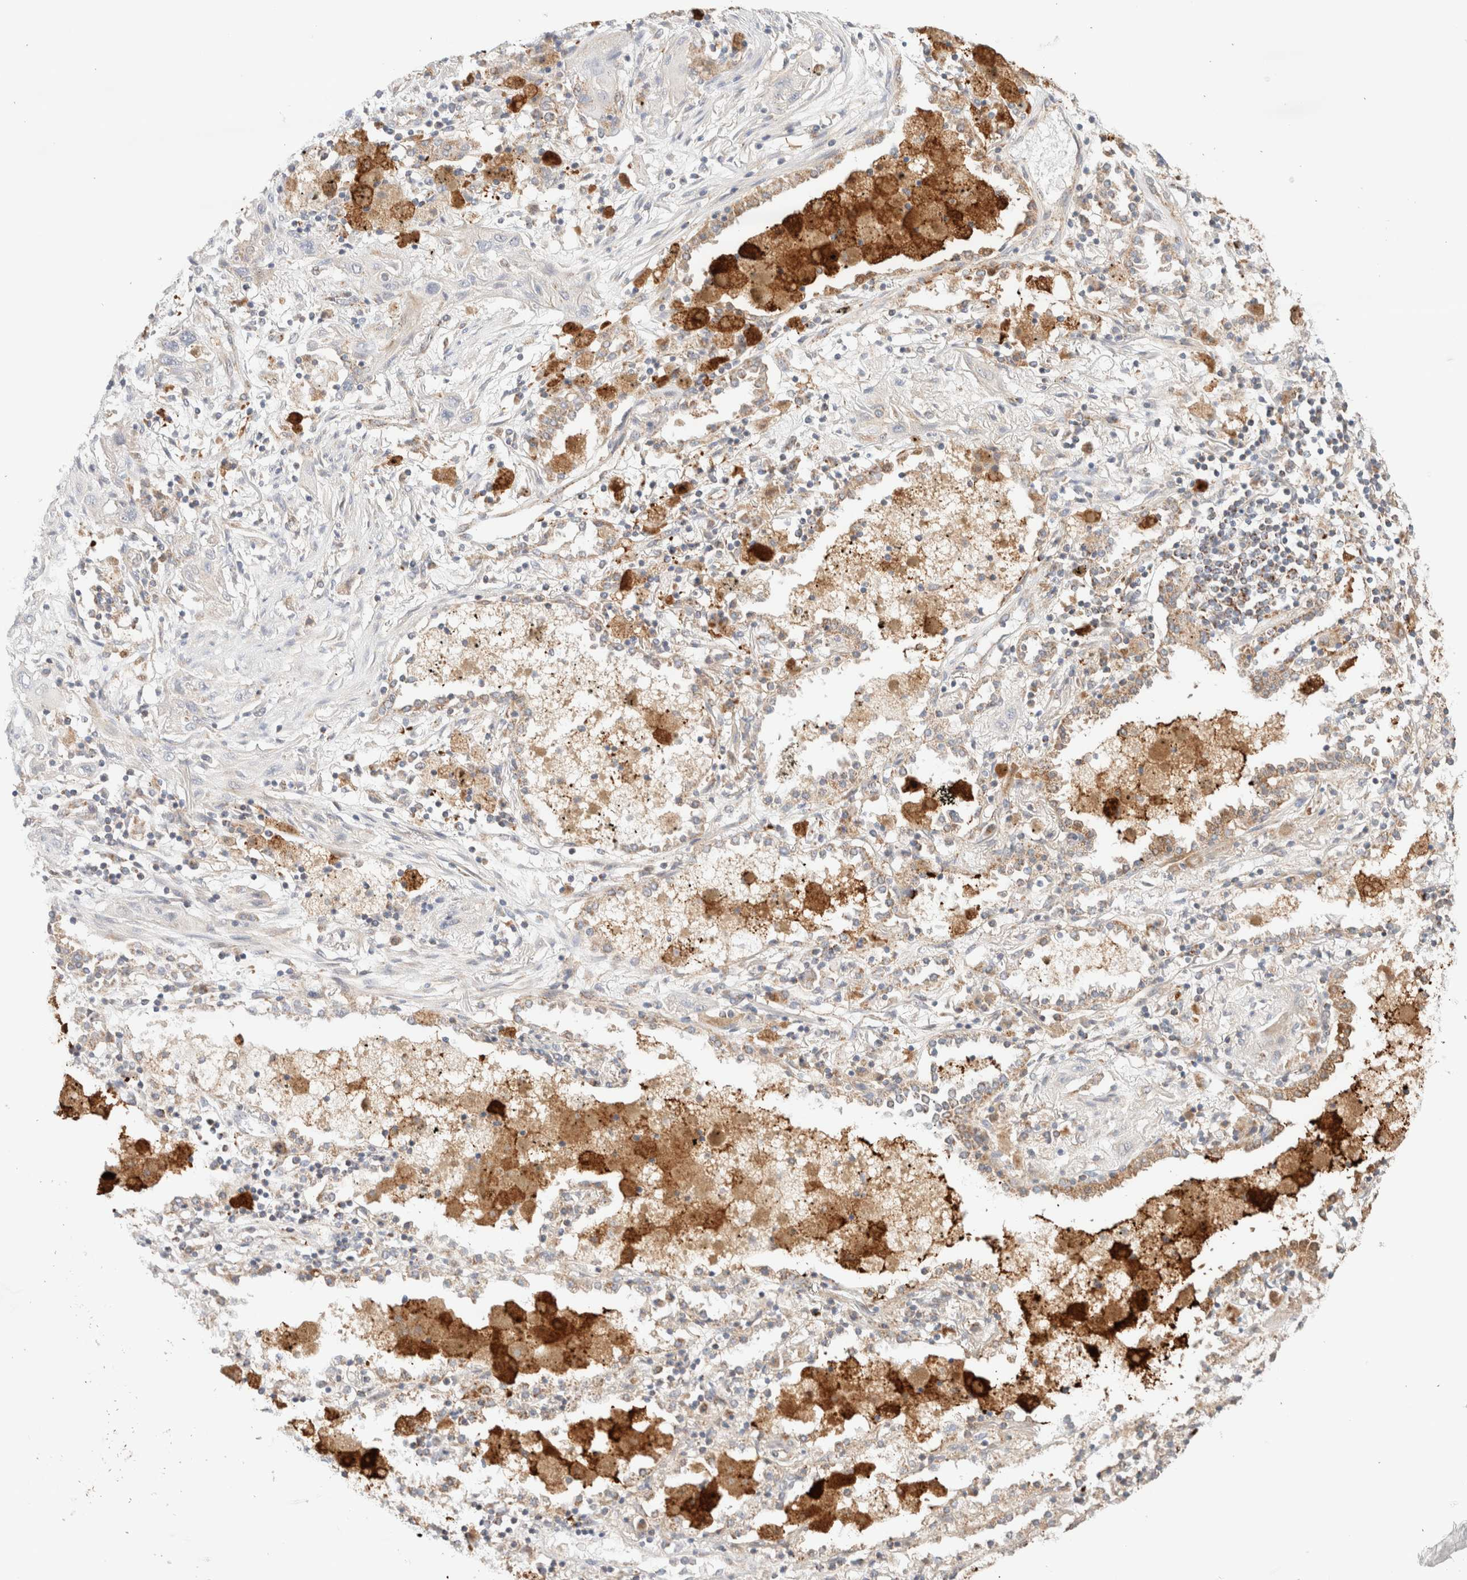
{"staining": {"intensity": "negative", "quantity": "none", "location": "none"}, "tissue": "lung cancer", "cell_type": "Tumor cells", "image_type": "cancer", "snomed": [{"axis": "morphology", "description": "Squamous cell carcinoma, NOS"}, {"axis": "topography", "description": "Lung"}], "caption": "A micrograph of human lung cancer (squamous cell carcinoma) is negative for staining in tumor cells.", "gene": "MRM3", "patient": {"sex": "female", "age": 47}}